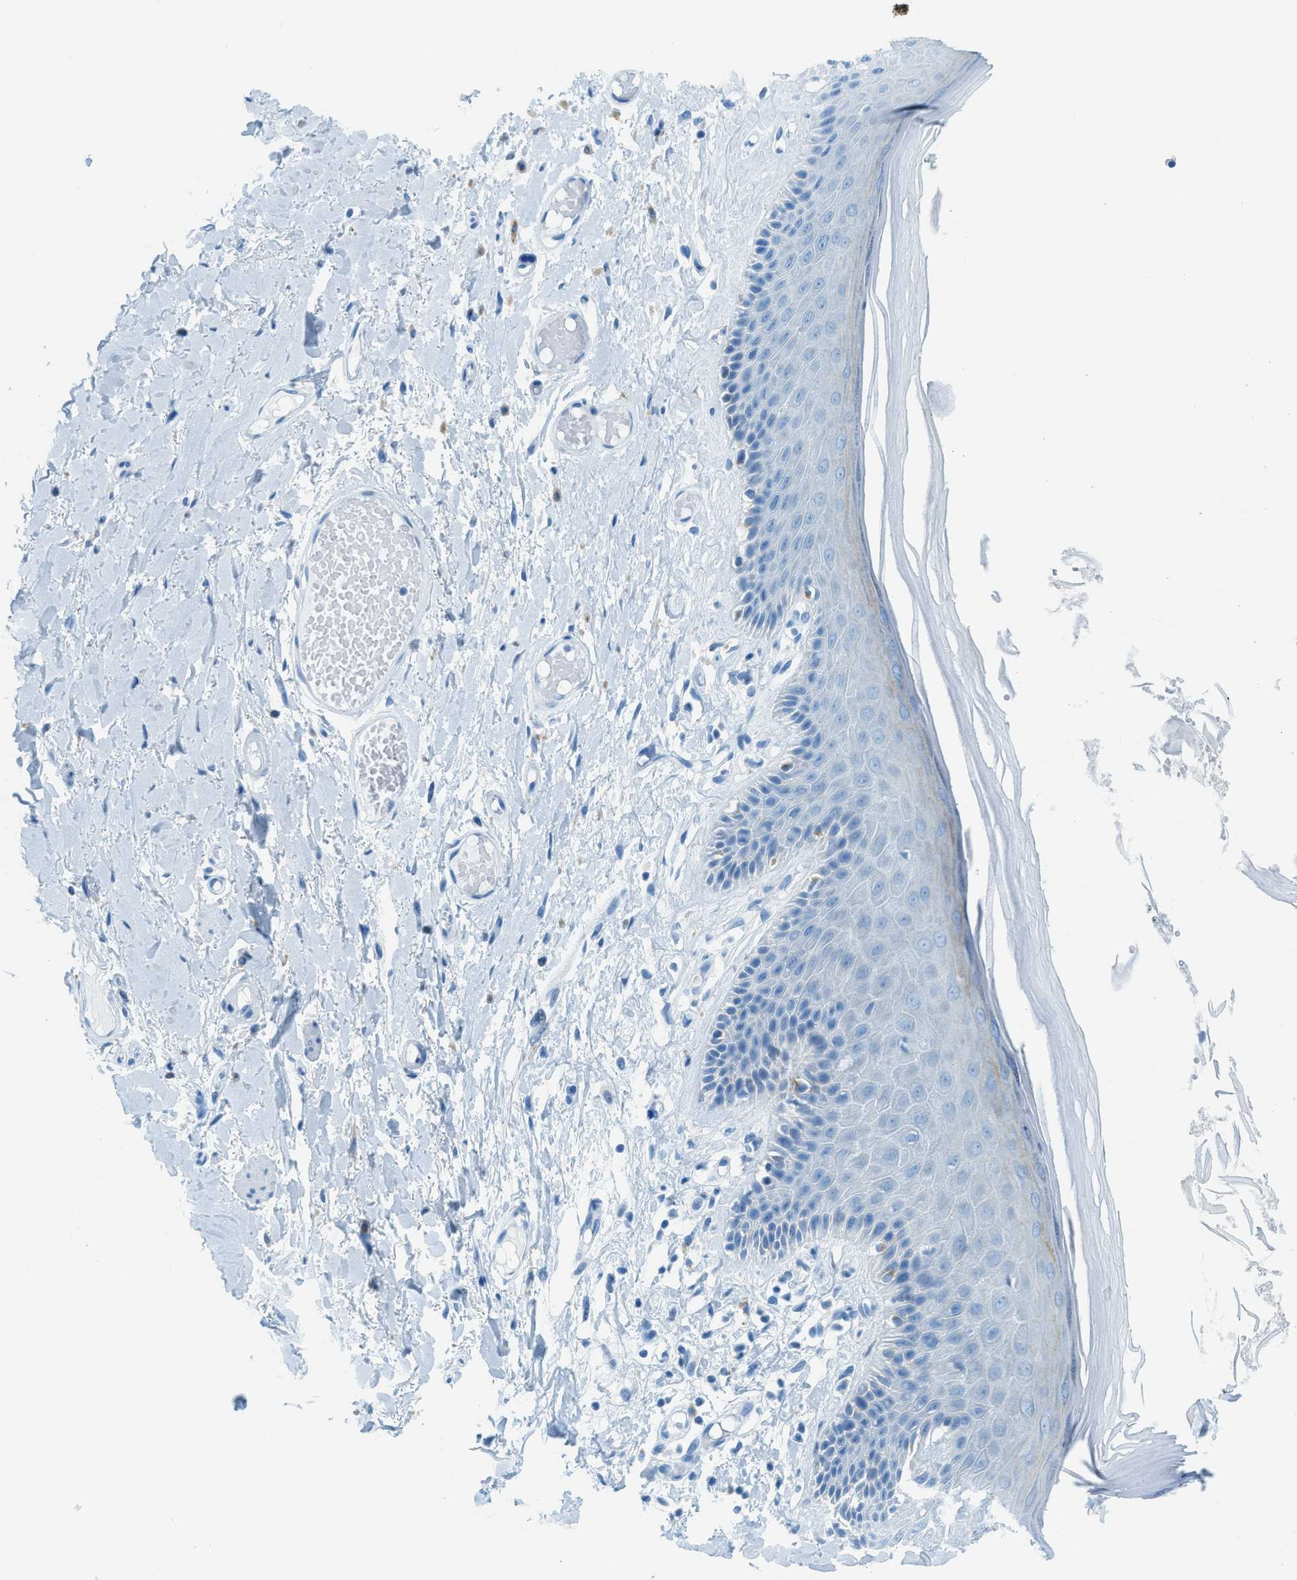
{"staining": {"intensity": "weak", "quantity": "<25%", "location": "cytoplasmic/membranous"}, "tissue": "skin", "cell_type": "Epidermal cells", "image_type": "normal", "snomed": [{"axis": "morphology", "description": "Normal tissue, NOS"}, {"axis": "topography", "description": "Vulva"}], "caption": "Photomicrograph shows no protein staining in epidermal cells of normal skin.", "gene": "C21orf62", "patient": {"sex": "female", "age": 73}}